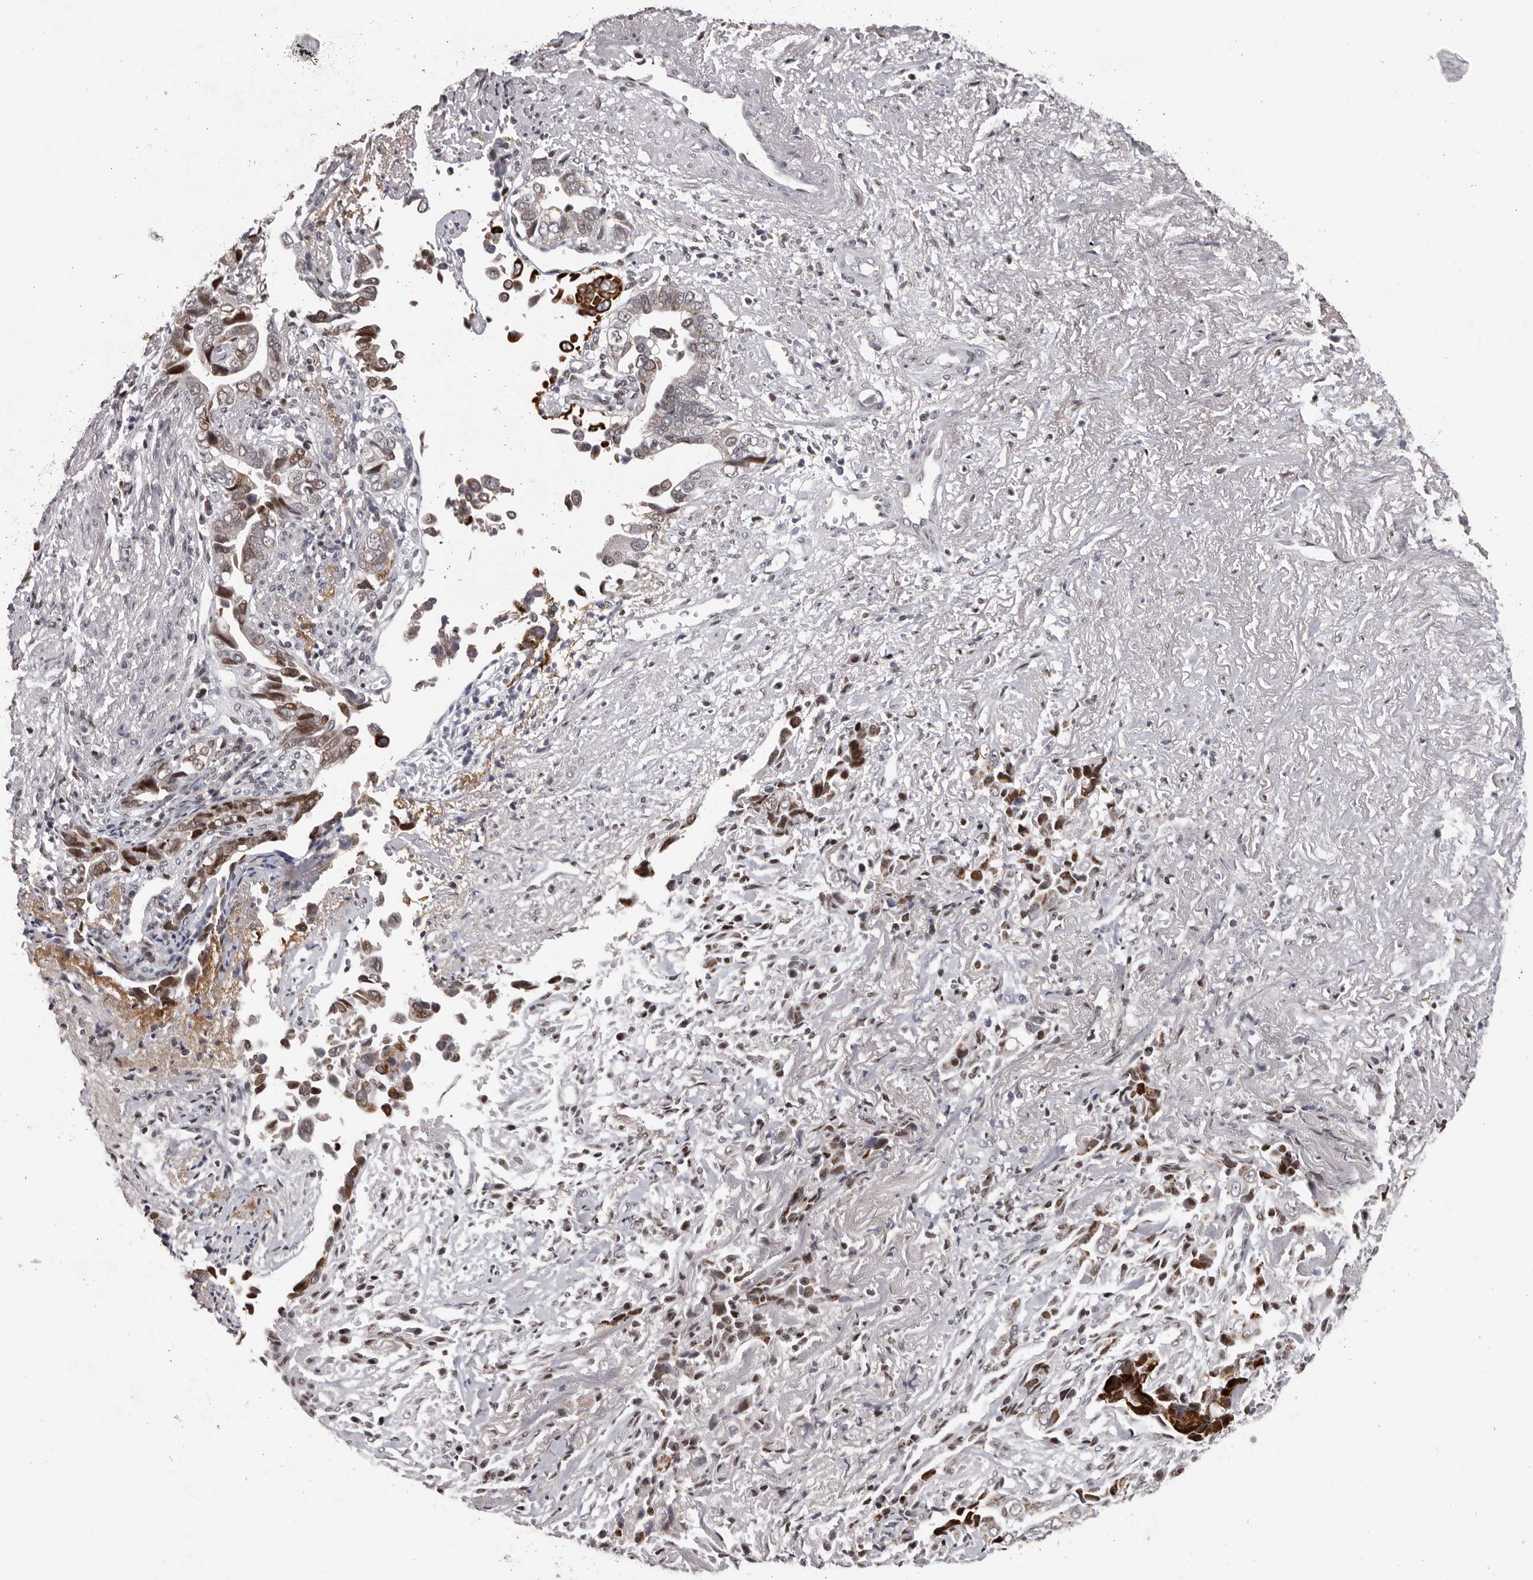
{"staining": {"intensity": "moderate", "quantity": ">75%", "location": "cytoplasmic/membranous,nuclear"}, "tissue": "liver cancer", "cell_type": "Tumor cells", "image_type": "cancer", "snomed": [{"axis": "morphology", "description": "Cholangiocarcinoma"}, {"axis": "topography", "description": "Liver"}], "caption": "A photomicrograph showing moderate cytoplasmic/membranous and nuclear staining in about >75% of tumor cells in cholangiocarcinoma (liver), as visualized by brown immunohistochemical staining.", "gene": "C17orf99", "patient": {"sex": "female", "age": 79}}